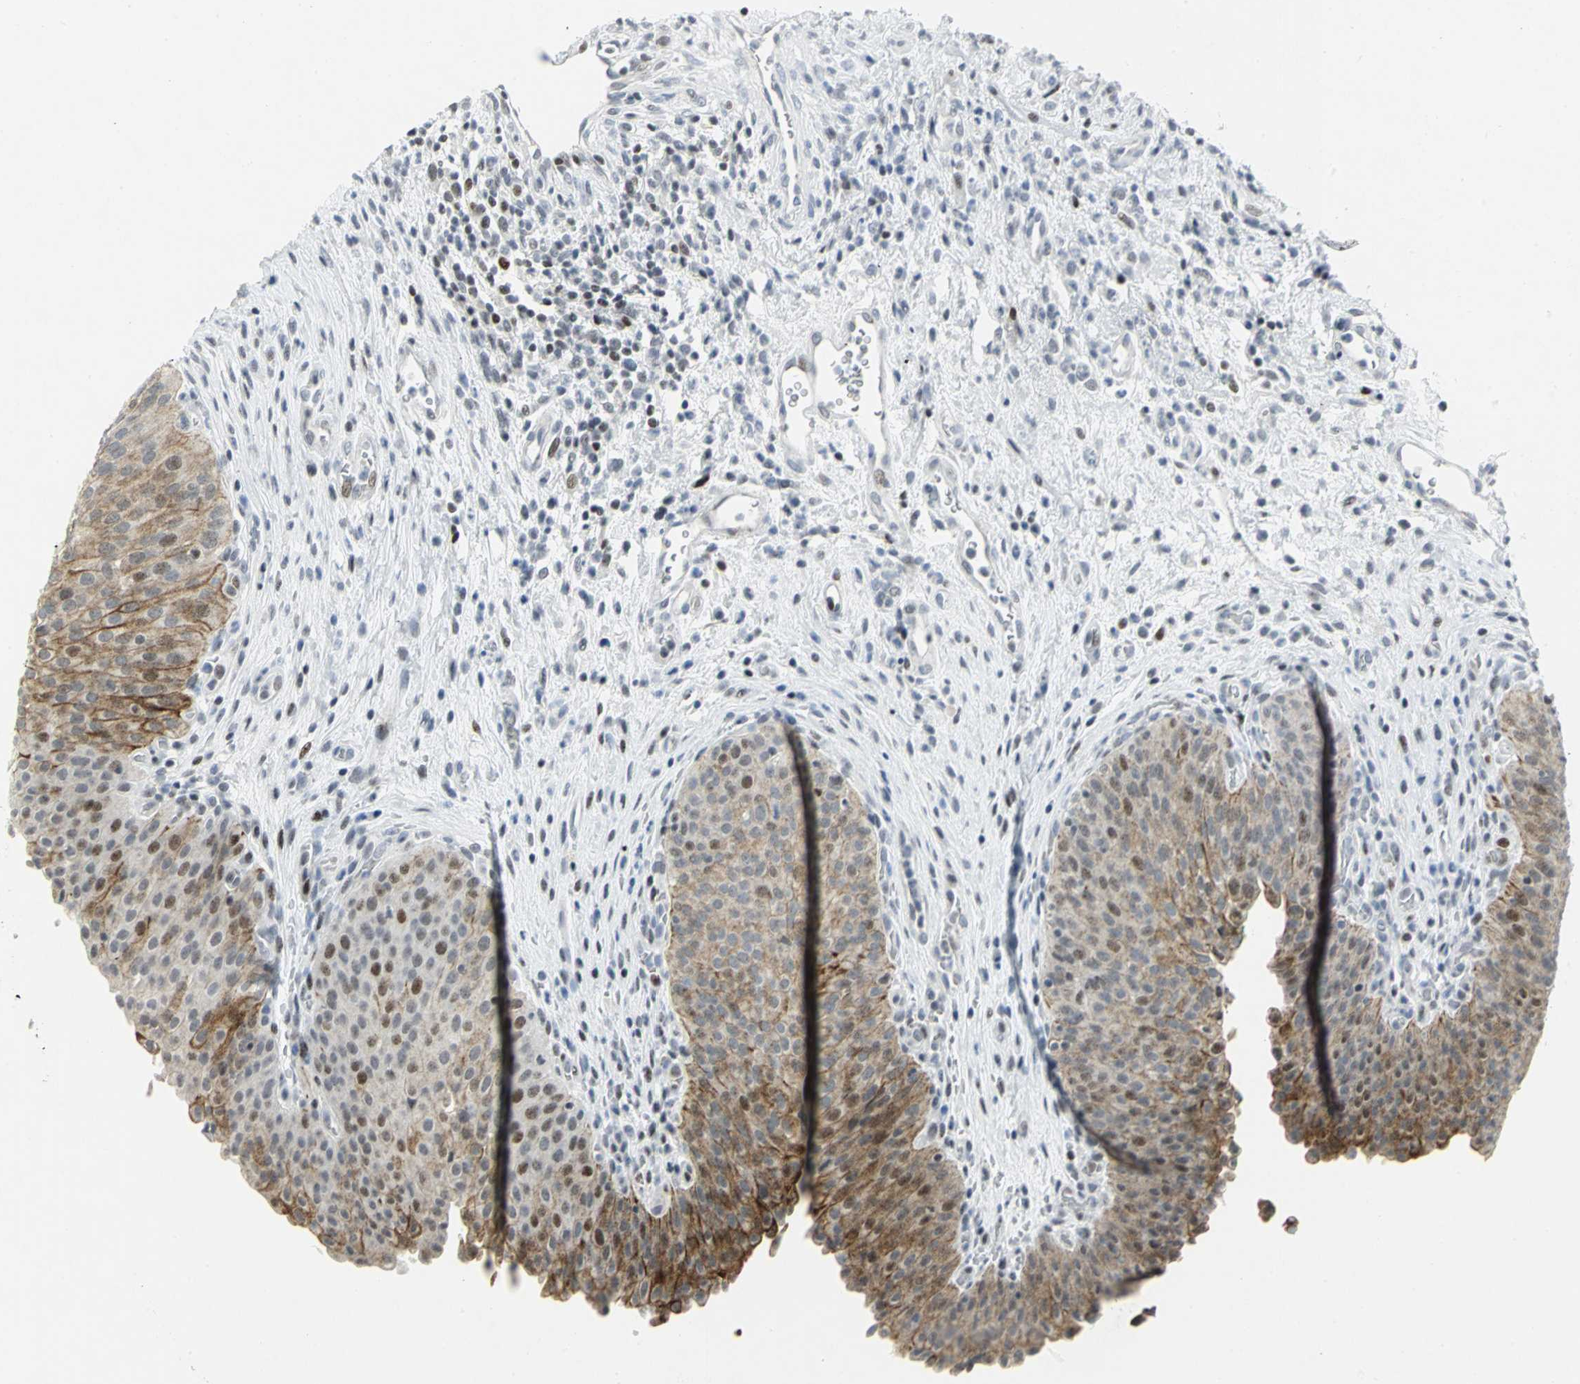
{"staining": {"intensity": "moderate", "quantity": "25%-75%", "location": "cytoplasmic/membranous,nuclear"}, "tissue": "urinary bladder", "cell_type": "Urothelial cells", "image_type": "normal", "snomed": [{"axis": "morphology", "description": "Normal tissue, NOS"}, {"axis": "morphology", "description": "Dysplasia, NOS"}, {"axis": "topography", "description": "Urinary bladder"}], "caption": "The histopathology image reveals immunohistochemical staining of normal urinary bladder. There is moderate cytoplasmic/membranous,nuclear expression is appreciated in about 25%-75% of urothelial cells.", "gene": "RPA1", "patient": {"sex": "male", "age": 35}}